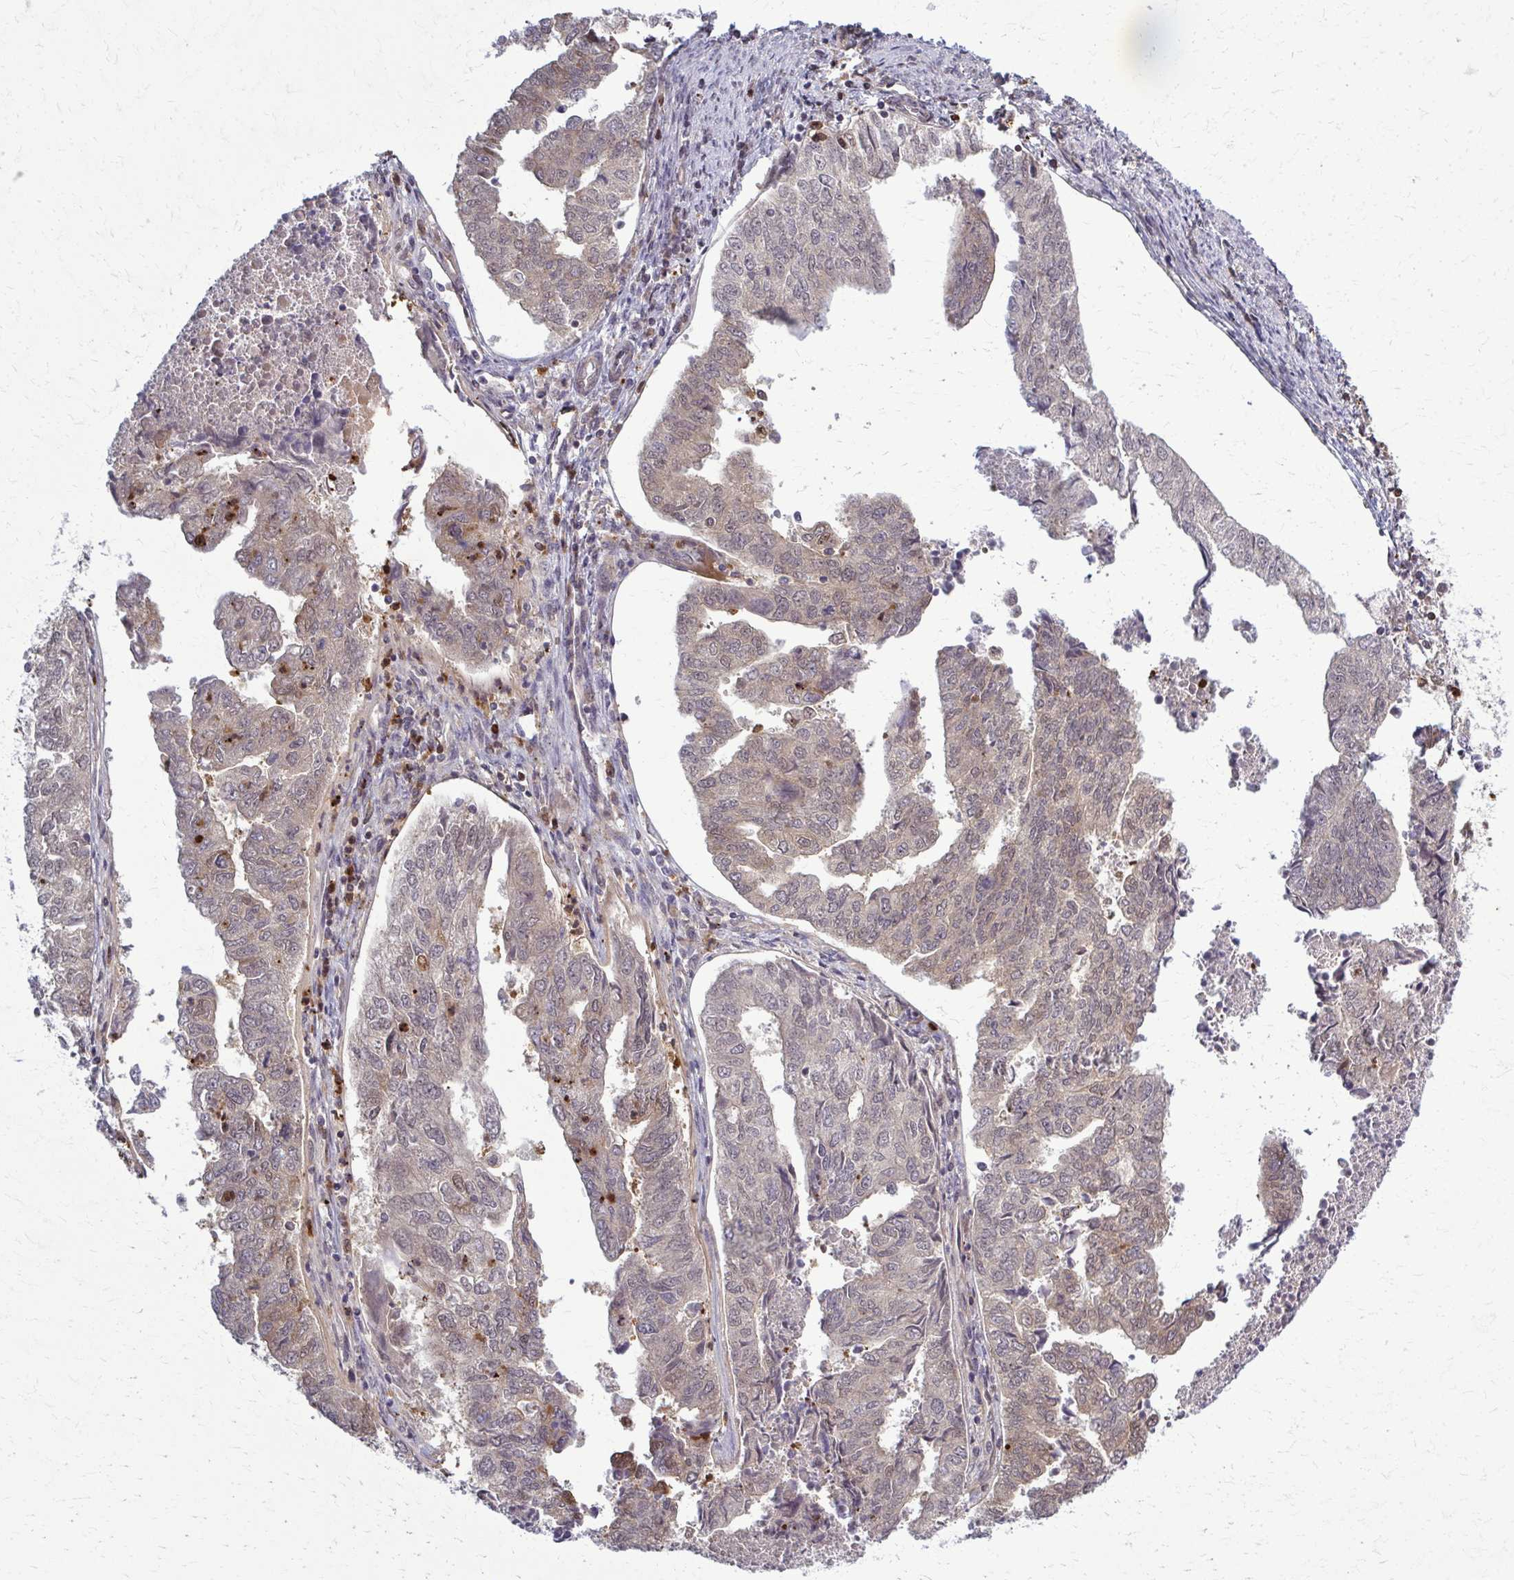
{"staining": {"intensity": "moderate", "quantity": "25%-75%", "location": "cytoplasmic/membranous"}, "tissue": "endometrial cancer", "cell_type": "Tumor cells", "image_type": "cancer", "snomed": [{"axis": "morphology", "description": "Adenocarcinoma, NOS"}, {"axis": "topography", "description": "Endometrium"}], "caption": "Immunohistochemical staining of human endometrial cancer (adenocarcinoma) exhibits medium levels of moderate cytoplasmic/membranous protein staining in about 25%-75% of tumor cells. (DAB IHC with brightfield microscopy, high magnification).", "gene": "ZNF559", "patient": {"sex": "female", "age": 73}}